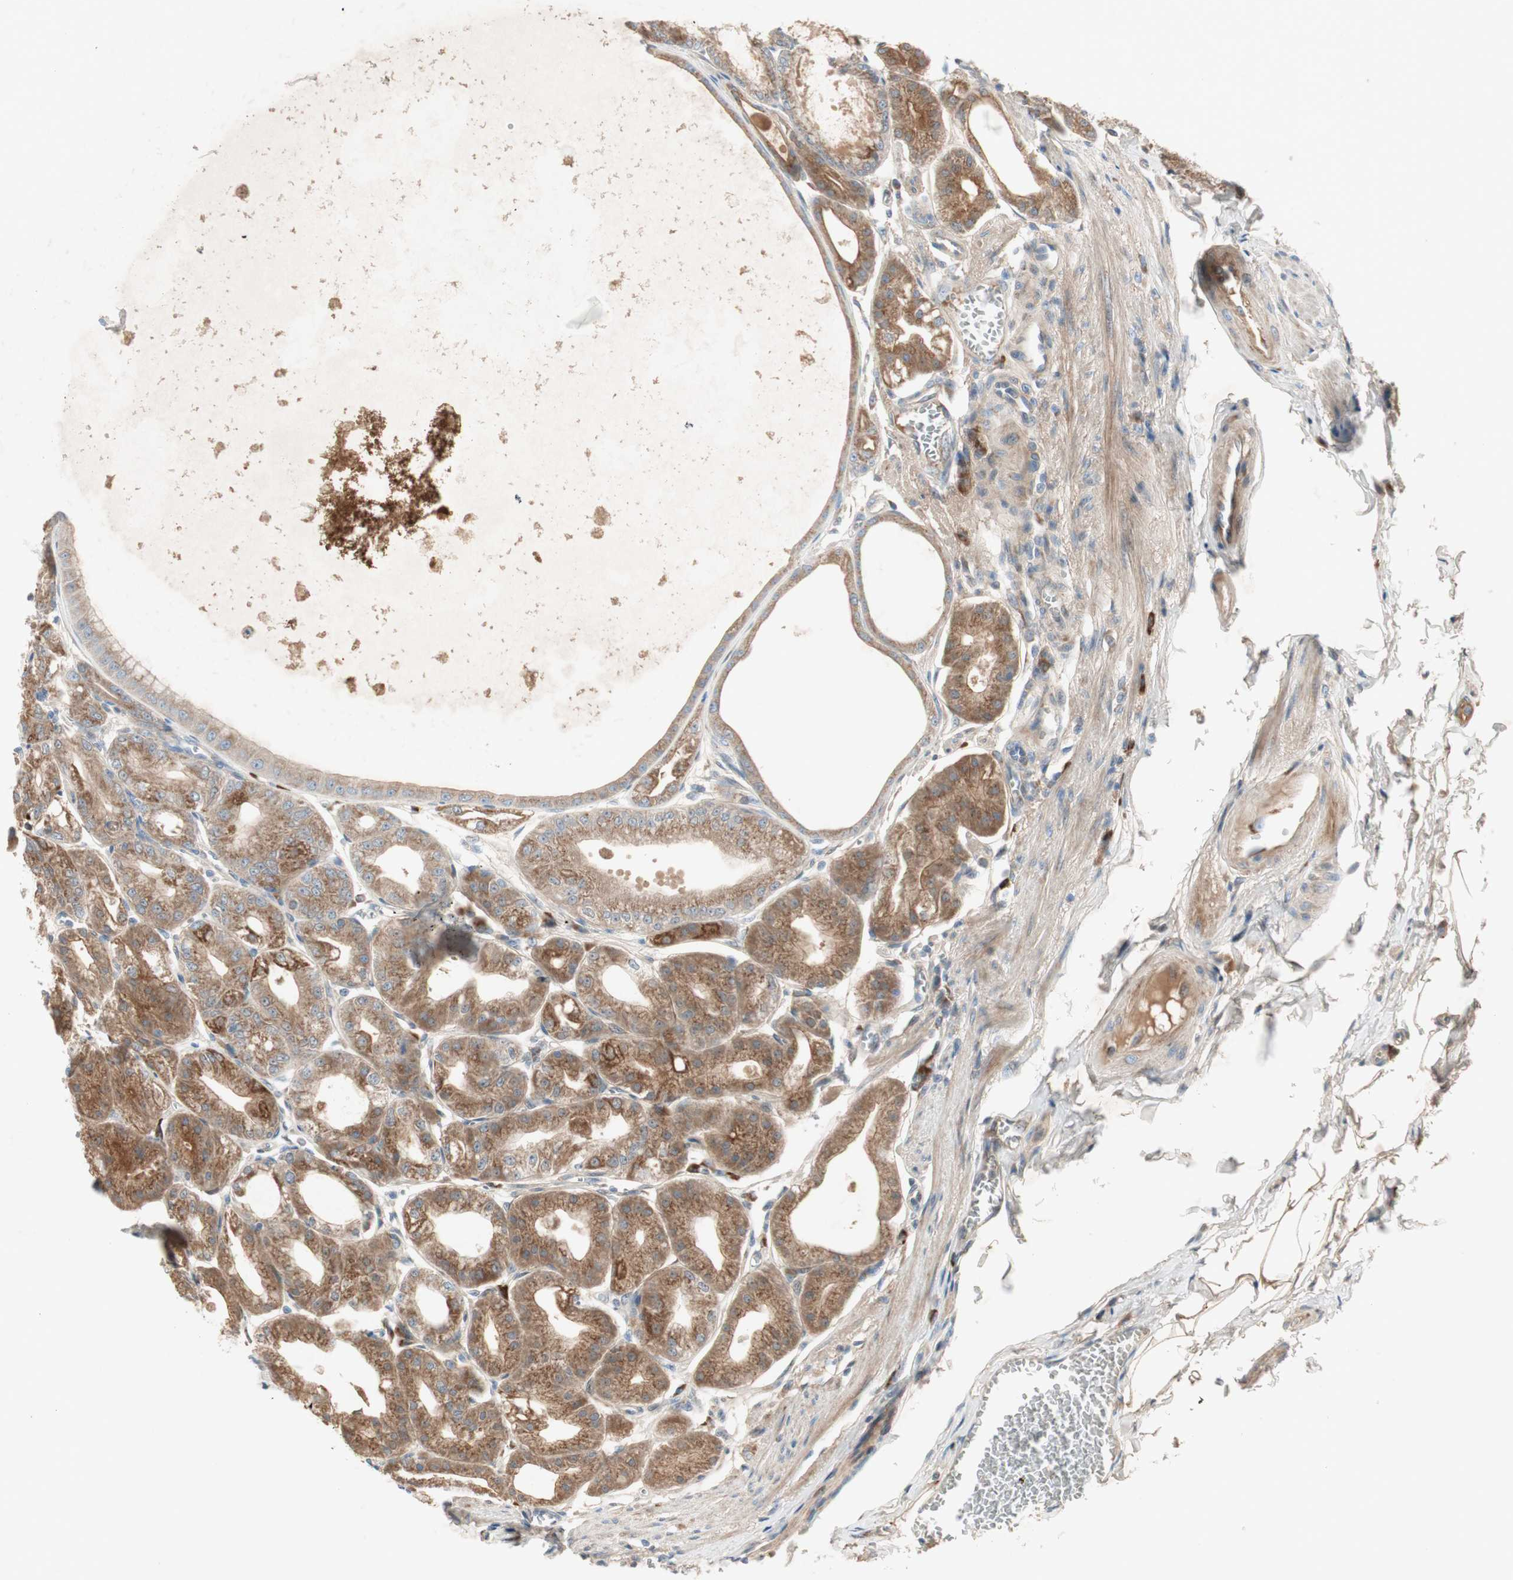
{"staining": {"intensity": "strong", "quantity": ">75%", "location": "cytoplasmic/membranous"}, "tissue": "stomach", "cell_type": "Glandular cells", "image_type": "normal", "snomed": [{"axis": "morphology", "description": "Normal tissue, NOS"}, {"axis": "topography", "description": "Stomach, lower"}], "caption": "About >75% of glandular cells in normal stomach display strong cytoplasmic/membranous protein expression as visualized by brown immunohistochemical staining.", "gene": "APOO", "patient": {"sex": "male", "age": 71}}